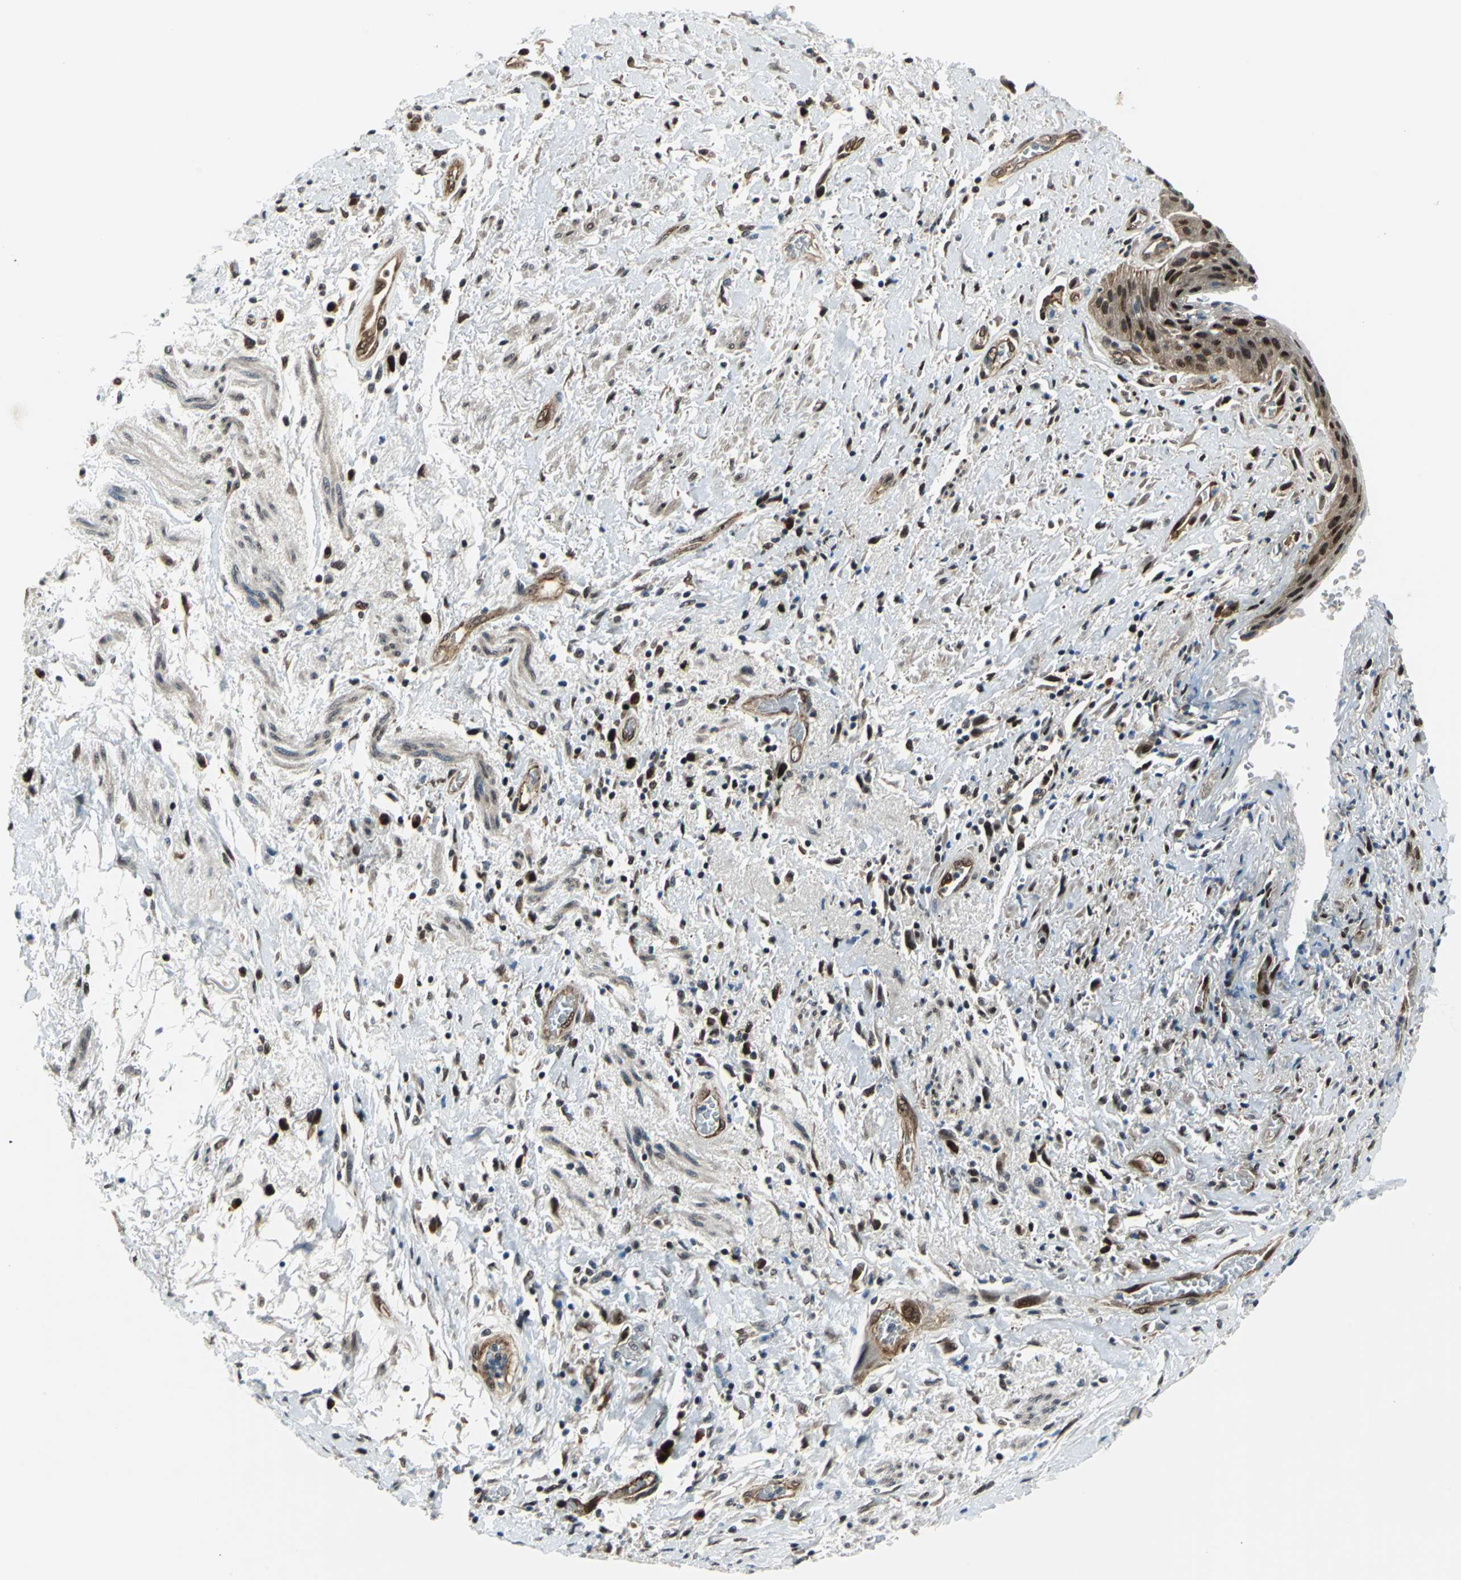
{"staining": {"intensity": "moderate", "quantity": ">75%", "location": "cytoplasmic/membranous,nuclear"}, "tissue": "skin", "cell_type": "Epidermal cells", "image_type": "normal", "snomed": [{"axis": "morphology", "description": "Normal tissue, NOS"}, {"axis": "topography", "description": "Anal"}], "caption": "Skin stained with immunohistochemistry (IHC) demonstrates moderate cytoplasmic/membranous,nuclear positivity in about >75% of epidermal cells.", "gene": "POLR3K", "patient": {"sex": "female", "age": 46}}